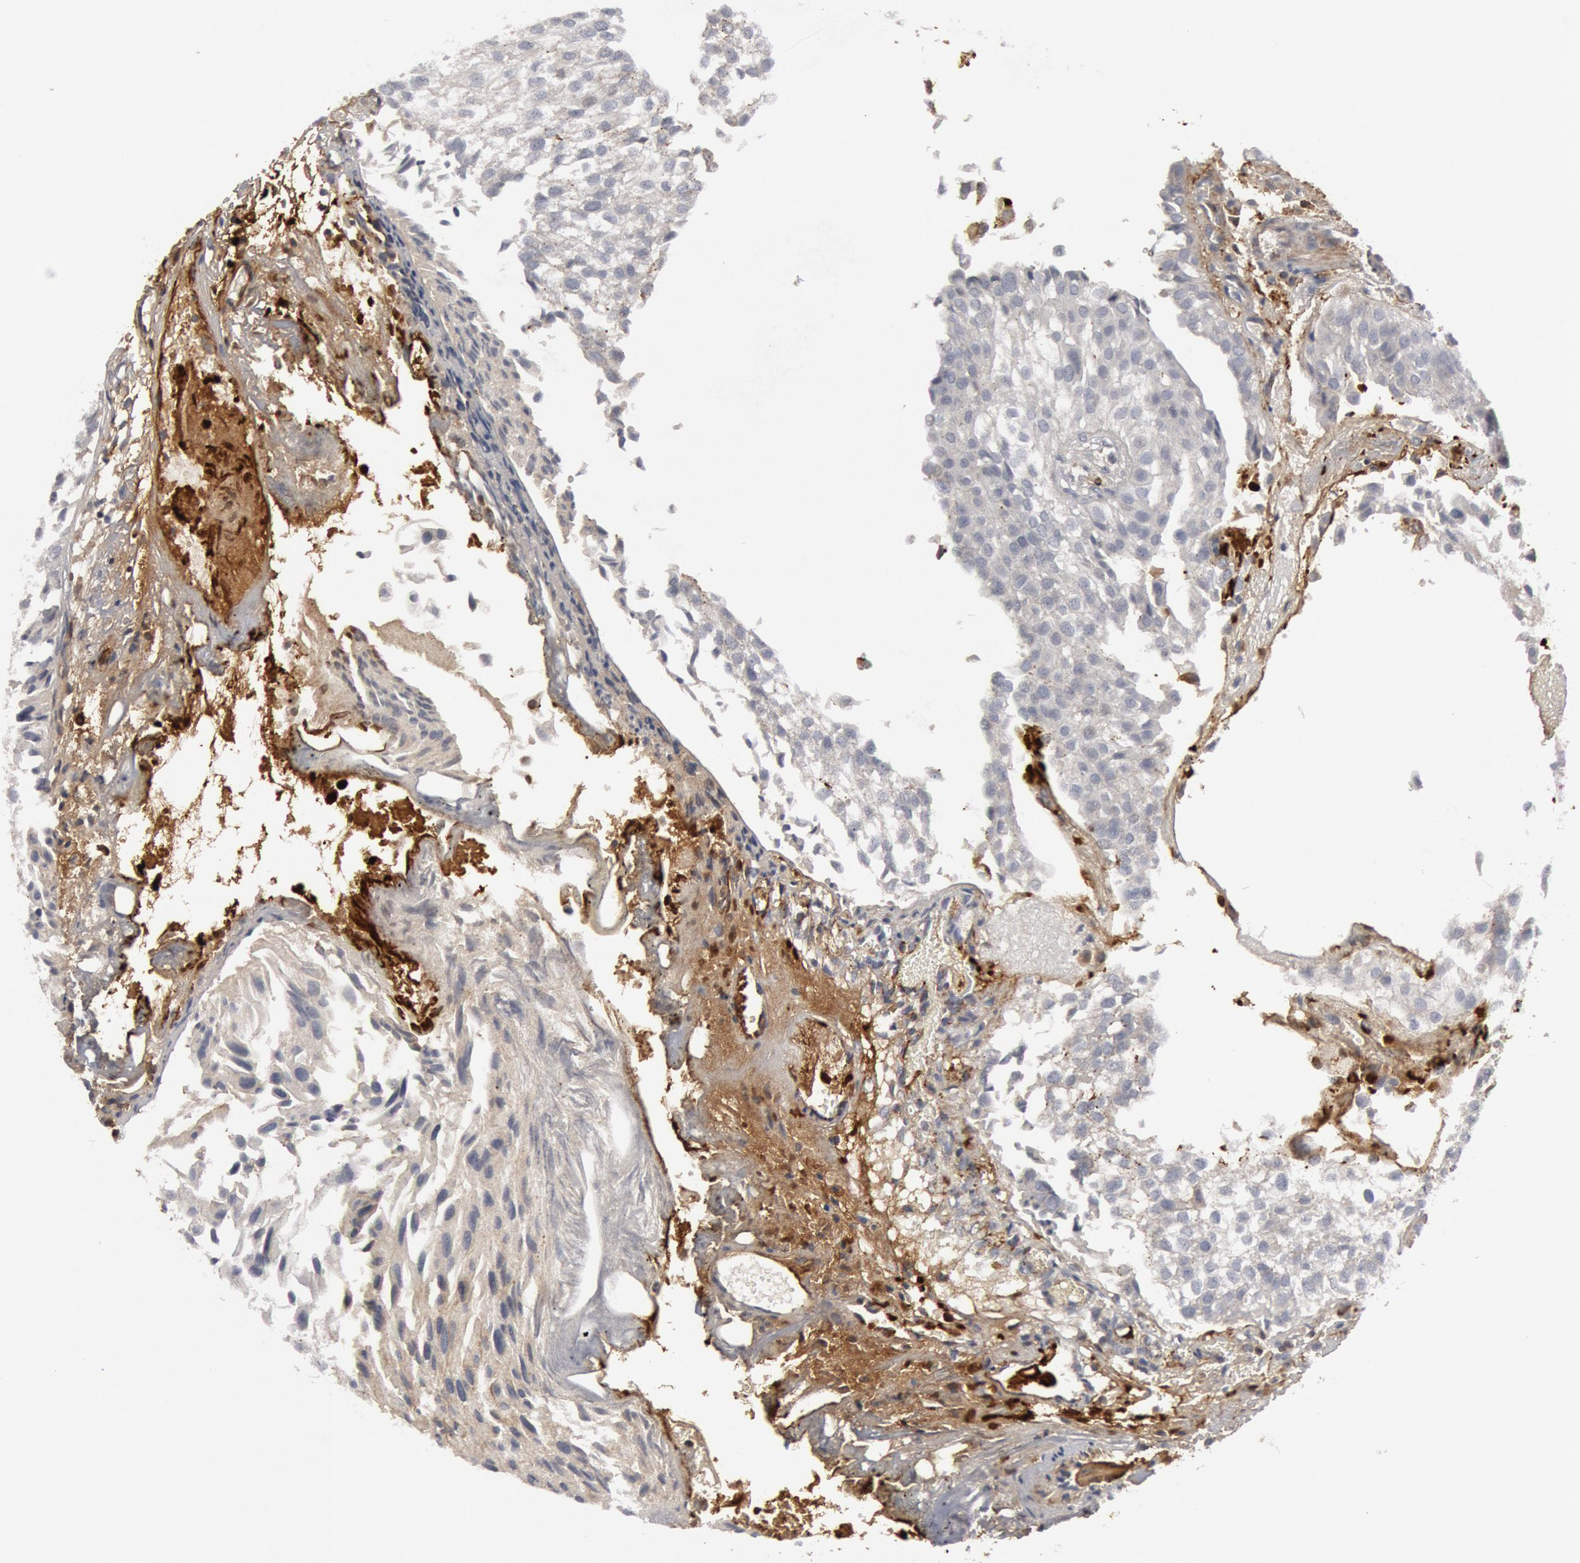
{"staining": {"intensity": "weak", "quantity": "25%-75%", "location": "cytoplasmic/membranous"}, "tissue": "urothelial cancer", "cell_type": "Tumor cells", "image_type": "cancer", "snomed": [{"axis": "morphology", "description": "Urothelial carcinoma, Low grade"}, {"axis": "topography", "description": "Urinary bladder"}], "caption": "Protein analysis of urothelial carcinoma (low-grade) tissue shows weak cytoplasmic/membranous expression in approximately 25%-75% of tumor cells.", "gene": "C1QC", "patient": {"sex": "female", "age": 89}}